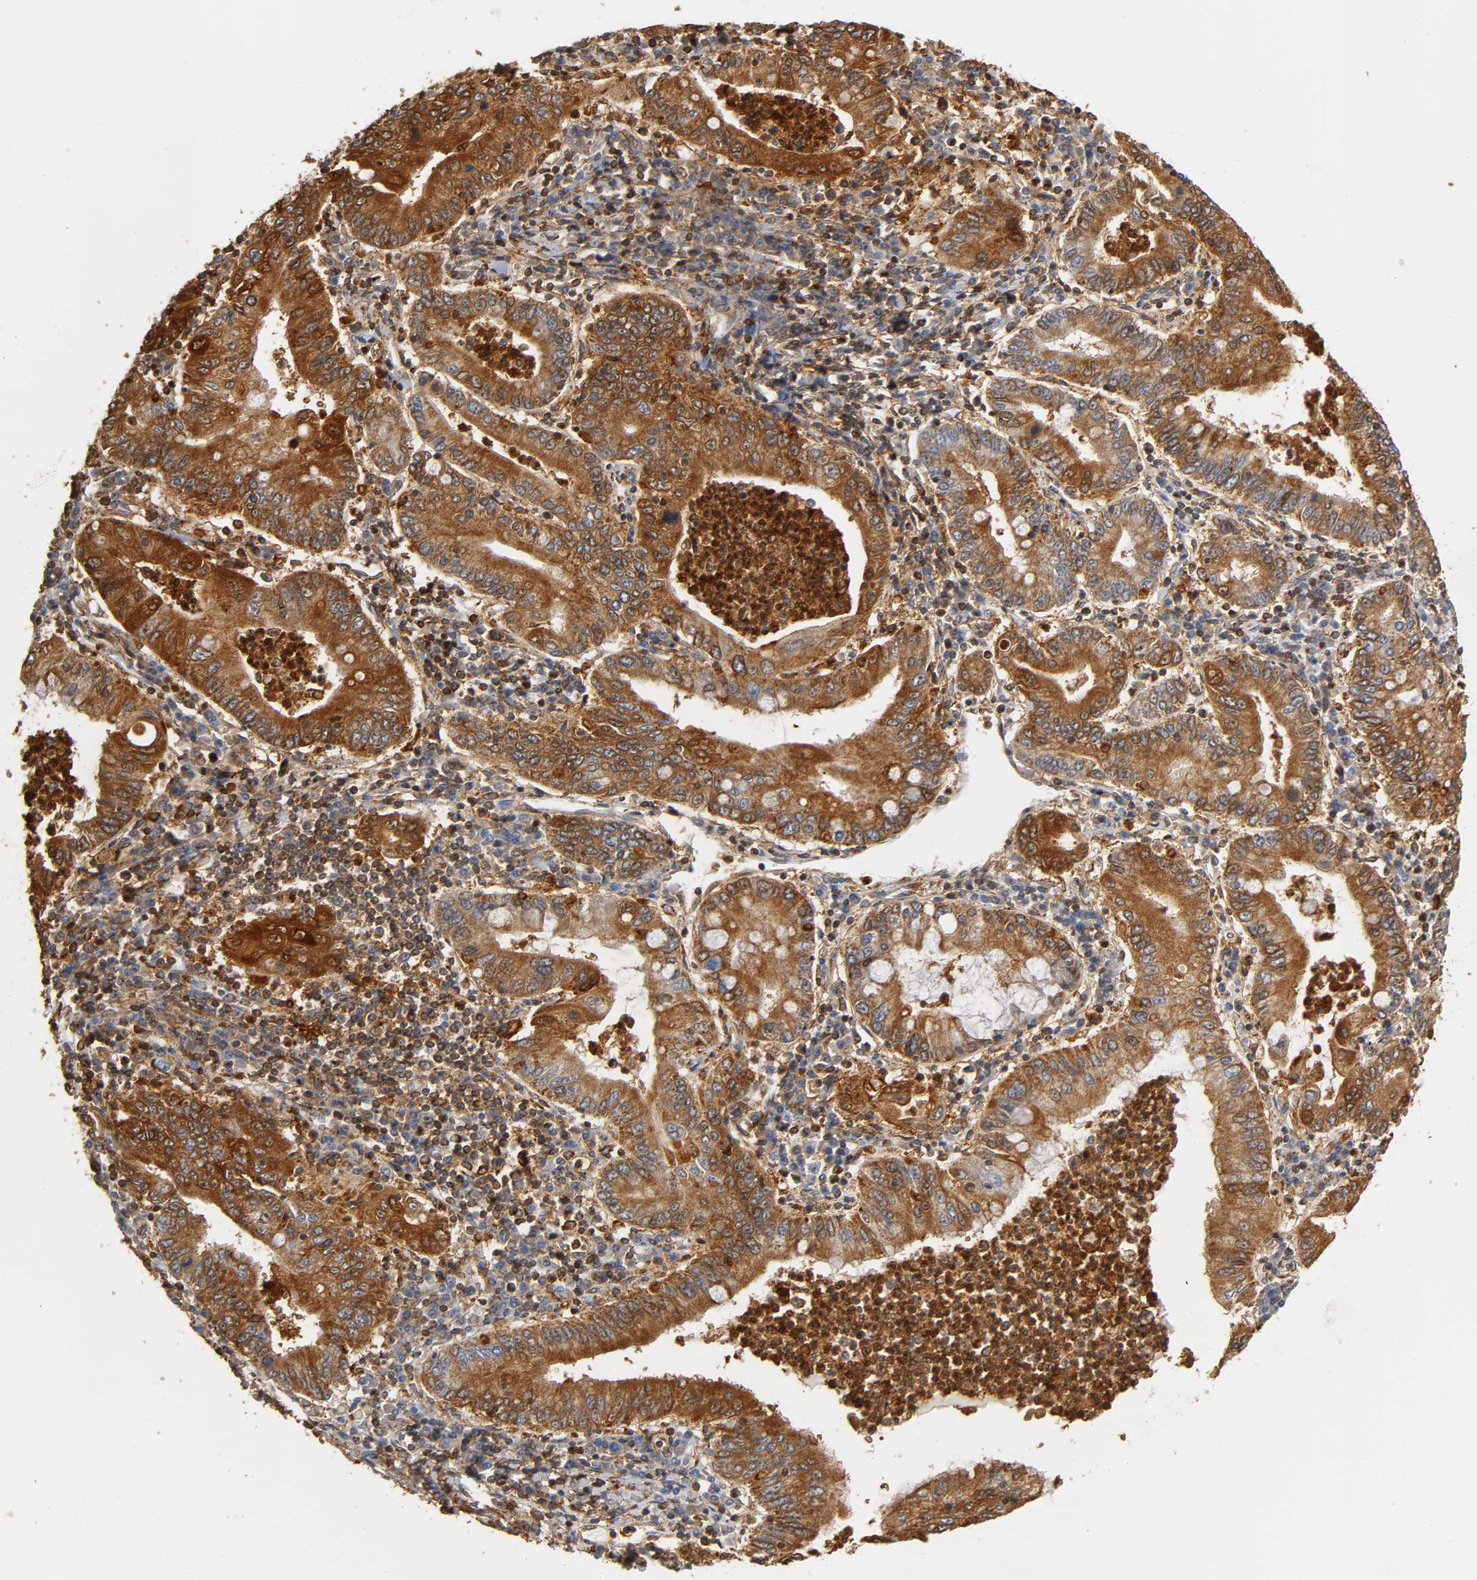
{"staining": {"intensity": "moderate", "quantity": ">75%", "location": "cytoplasmic/membranous"}, "tissue": "stomach cancer", "cell_type": "Tumor cells", "image_type": "cancer", "snomed": [{"axis": "morphology", "description": "Normal tissue, NOS"}, {"axis": "morphology", "description": "Adenocarcinoma, NOS"}, {"axis": "topography", "description": "Esophagus"}, {"axis": "topography", "description": "Stomach, upper"}, {"axis": "topography", "description": "Peripheral nerve tissue"}], "caption": "Stomach adenocarcinoma was stained to show a protein in brown. There is medium levels of moderate cytoplasmic/membranous expression in approximately >75% of tumor cells. The protein of interest is shown in brown color, while the nuclei are stained blue.", "gene": "ANXA11", "patient": {"sex": "male", "age": 62}}